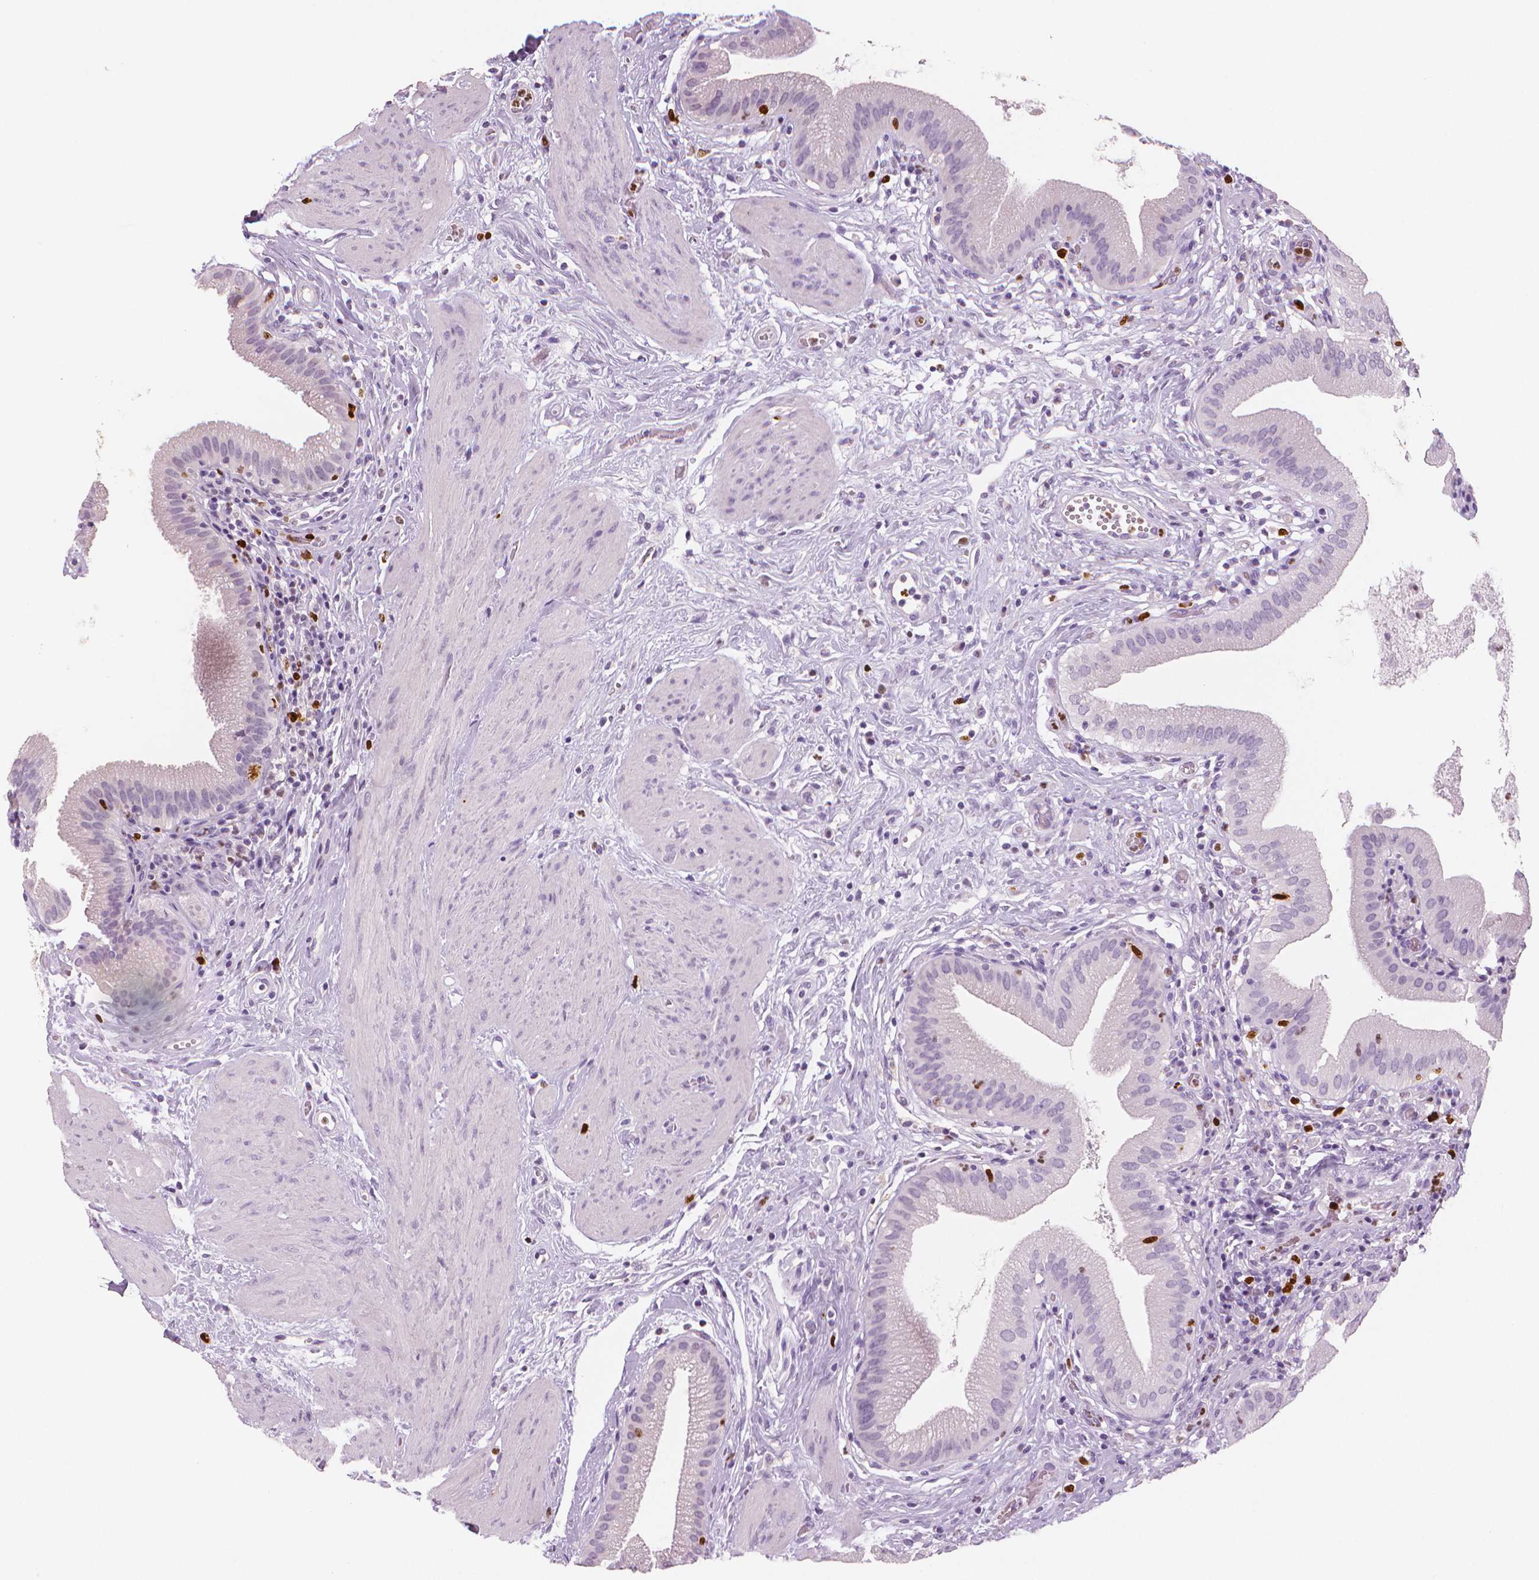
{"staining": {"intensity": "negative", "quantity": "none", "location": "none"}, "tissue": "gallbladder", "cell_type": "Glandular cells", "image_type": "normal", "snomed": [{"axis": "morphology", "description": "Normal tissue, NOS"}, {"axis": "topography", "description": "Gallbladder"}], "caption": "High power microscopy image of an immunohistochemistry image of unremarkable gallbladder, revealing no significant positivity in glandular cells. (DAB immunohistochemistry visualized using brightfield microscopy, high magnification).", "gene": "MKI67", "patient": {"sex": "female", "age": 65}}